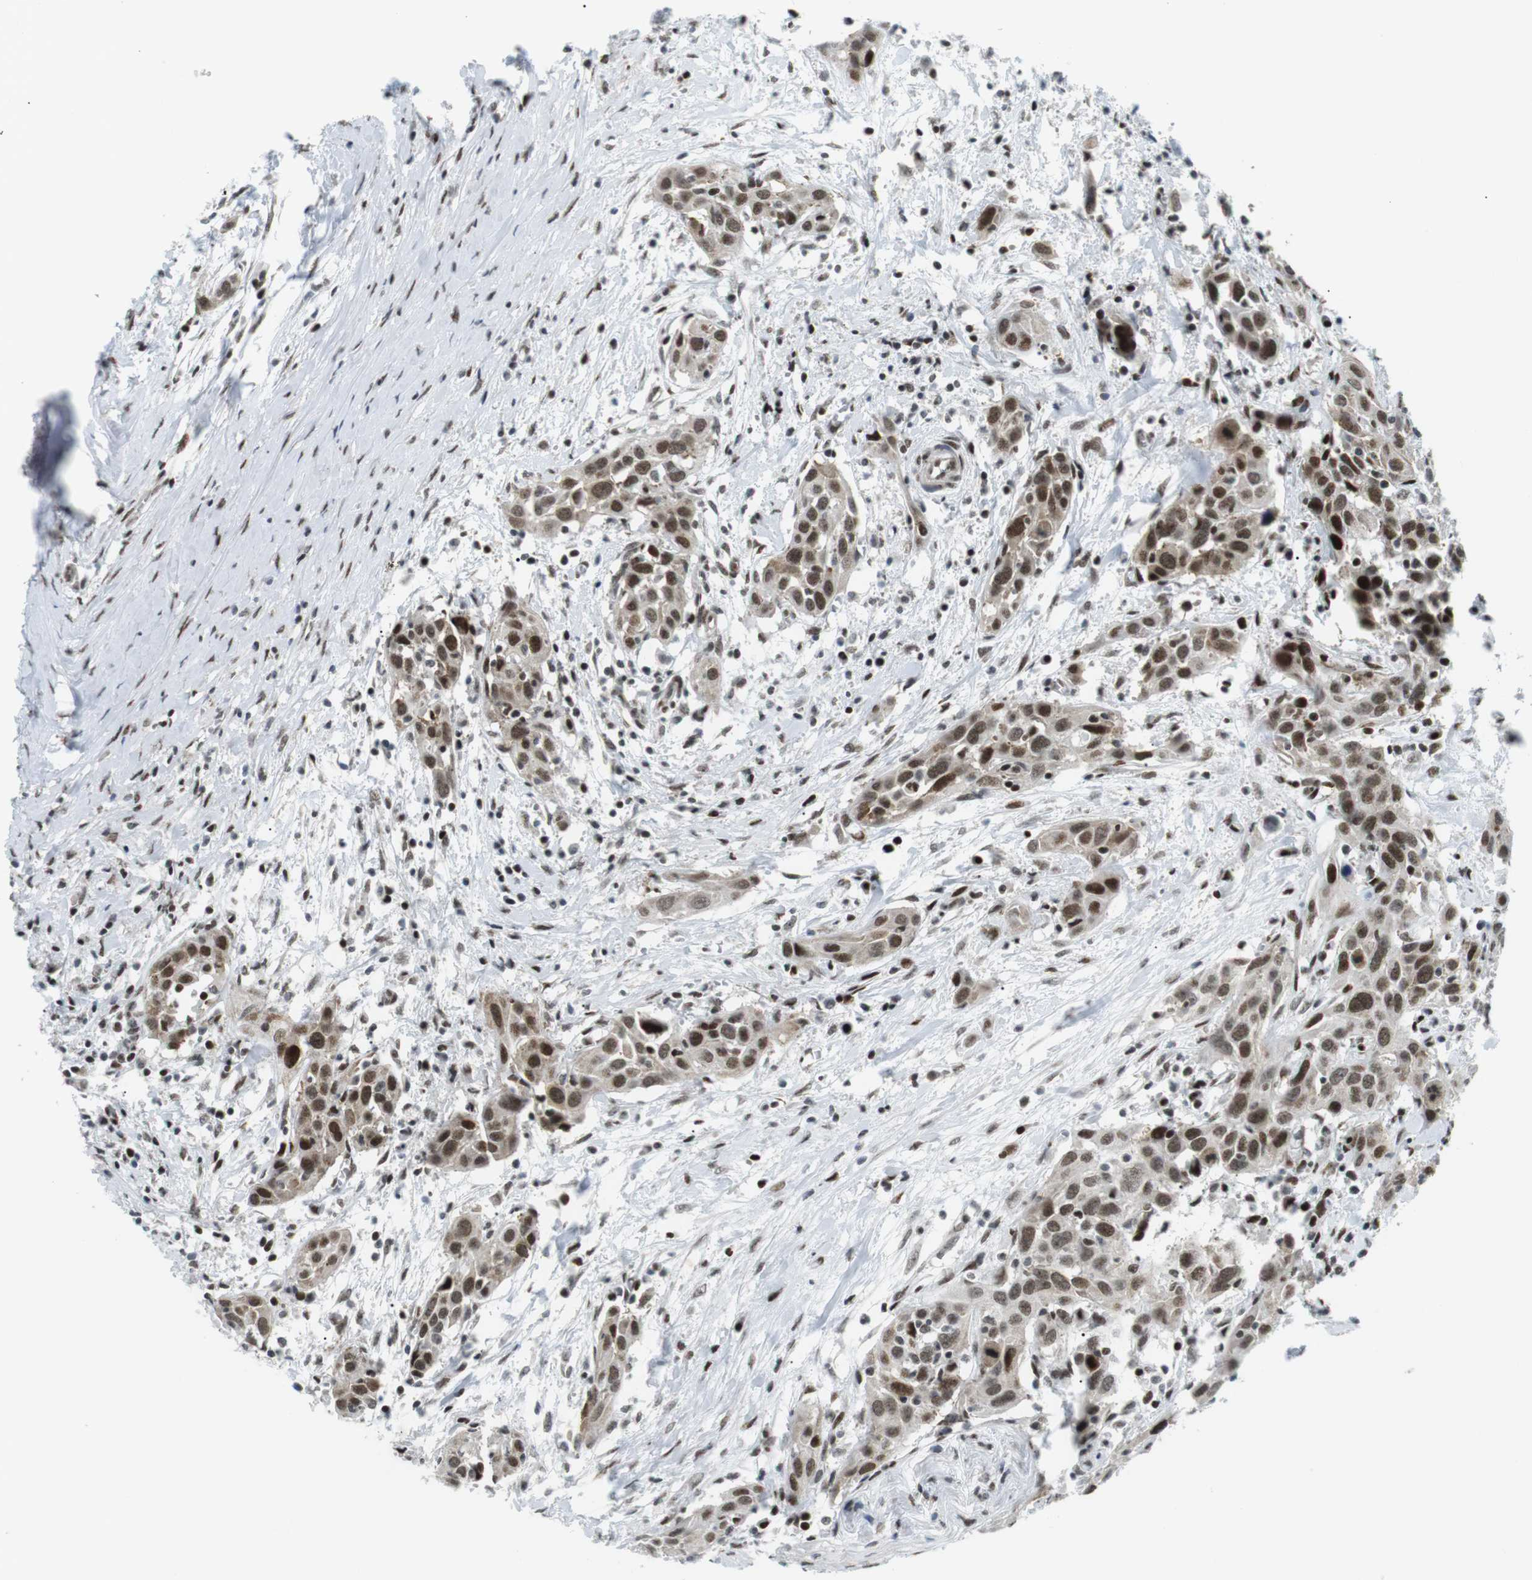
{"staining": {"intensity": "moderate", "quantity": ">75%", "location": "nuclear"}, "tissue": "head and neck cancer", "cell_type": "Tumor cells", "image_type": "cancer", "snomed": [{"axis": "morphology", "description": "Squamous cell carcinoma, NOS"}, {"axis": "topography", "description": "Oral tissue"}, {"axis": "topography", "description": "Head-Neck"}], "caption": "Head and neck squamous cell carcinoma stained with IHC exhibits moderate nuclear expression in about >75% of tumor cells. Using DAB (3,3'-diaminobenzidine) (brown) and hematoxylin (blue) stains, captured at high magnification using brightfield microscopy.", "gene": "CDC27", "patient": {"sex": "female", "age": 50}}